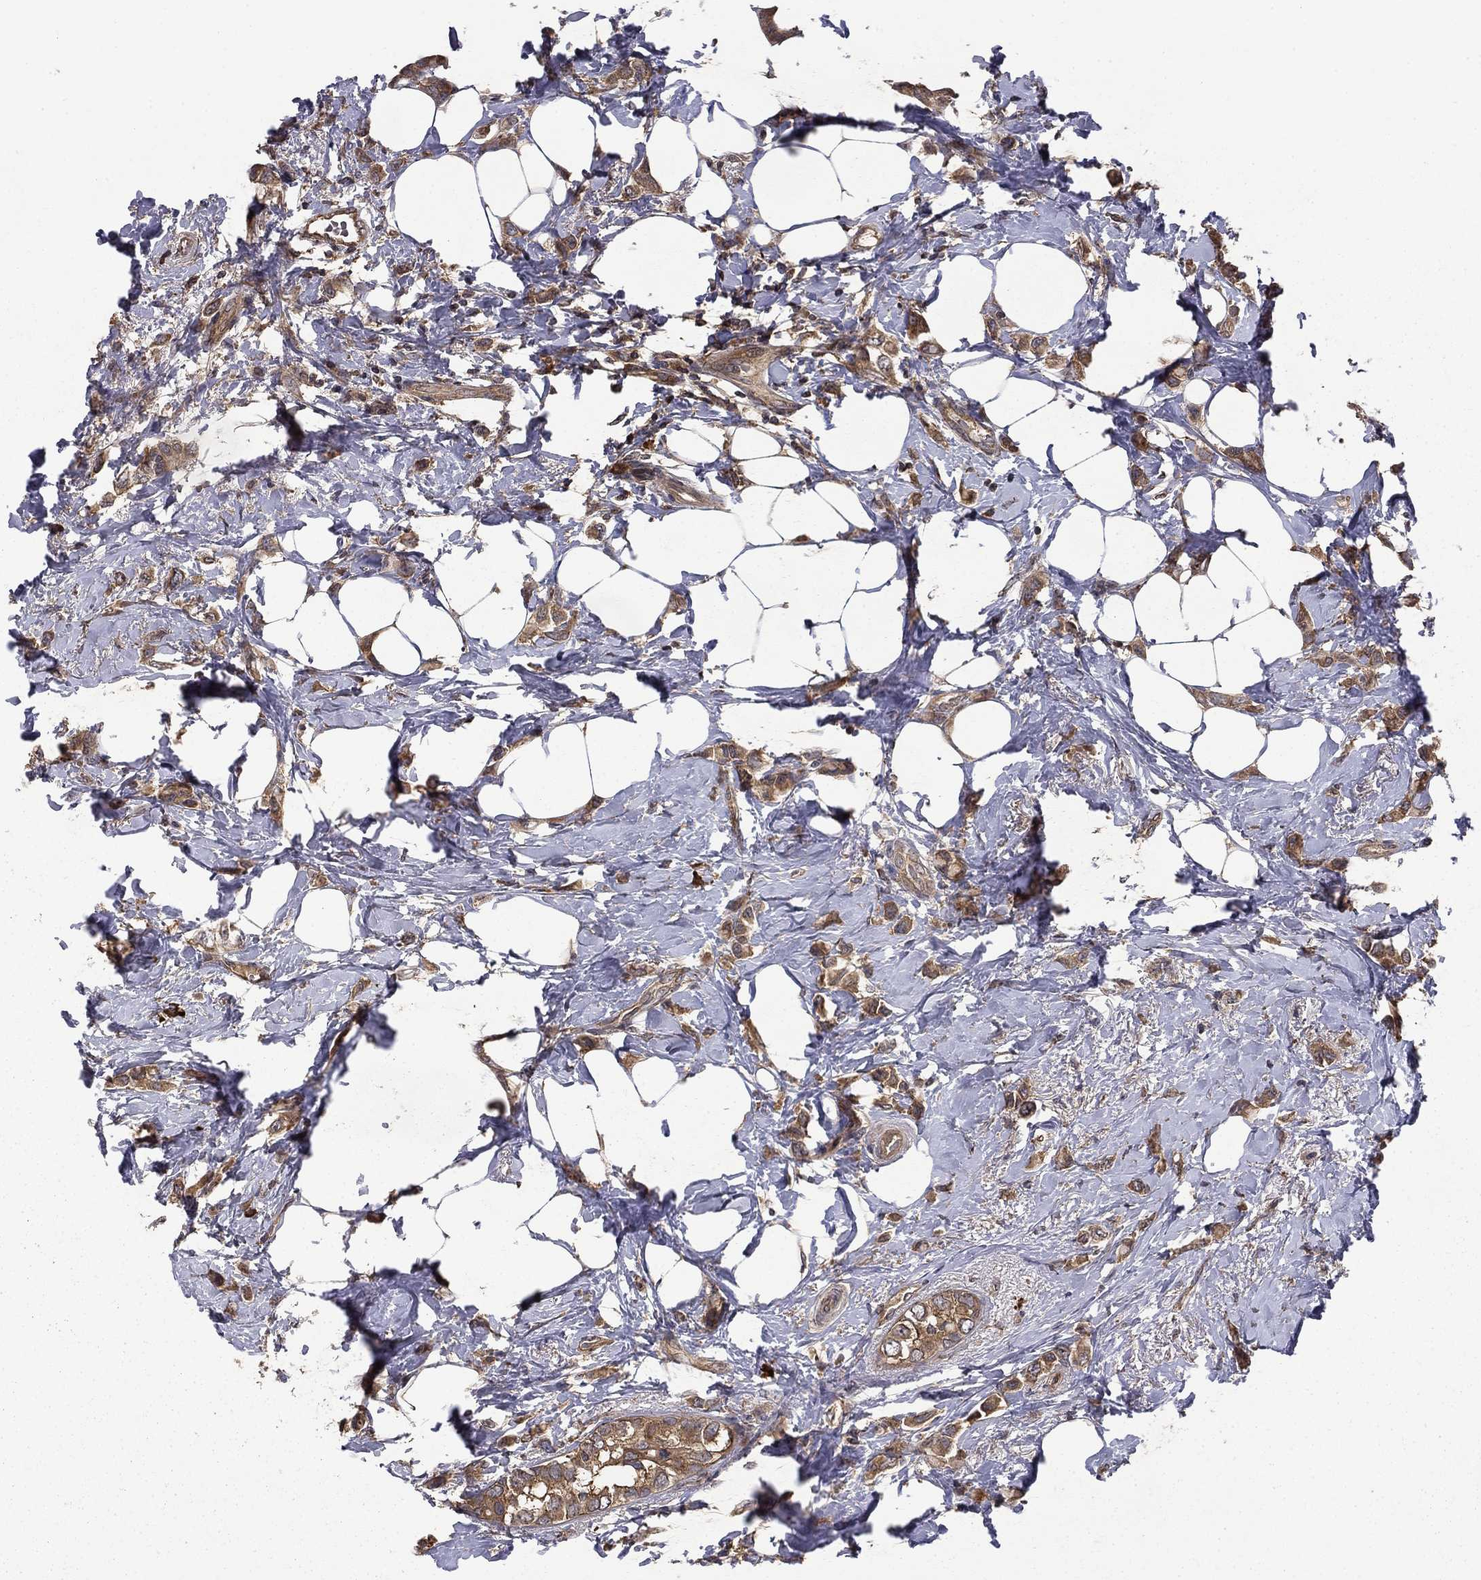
{"staining": {"intensity": "moderate", "quantity": ">75%", "location": "cytoplasmic/membranous"}, "tissue": "breast cancer", "cell_type": "Tumor cells", "image_type": "cancer", "snomed": [{"axis": "morphology", "description": "Lobular carcinoma"}, {"axis": "topography", "description": "Breast"}], "caption": "The image exhibits immunohistochemical staining of breast cancer (lobular carcinoma). There is moderate cytoplasmic/membranous positivity is seen in about >75% of tumor cells. Ihc stains the protein in brown and the nuclei are stained blue.", "gene": "BABAM2", "patient": {"sex": "female", "age": 66}}